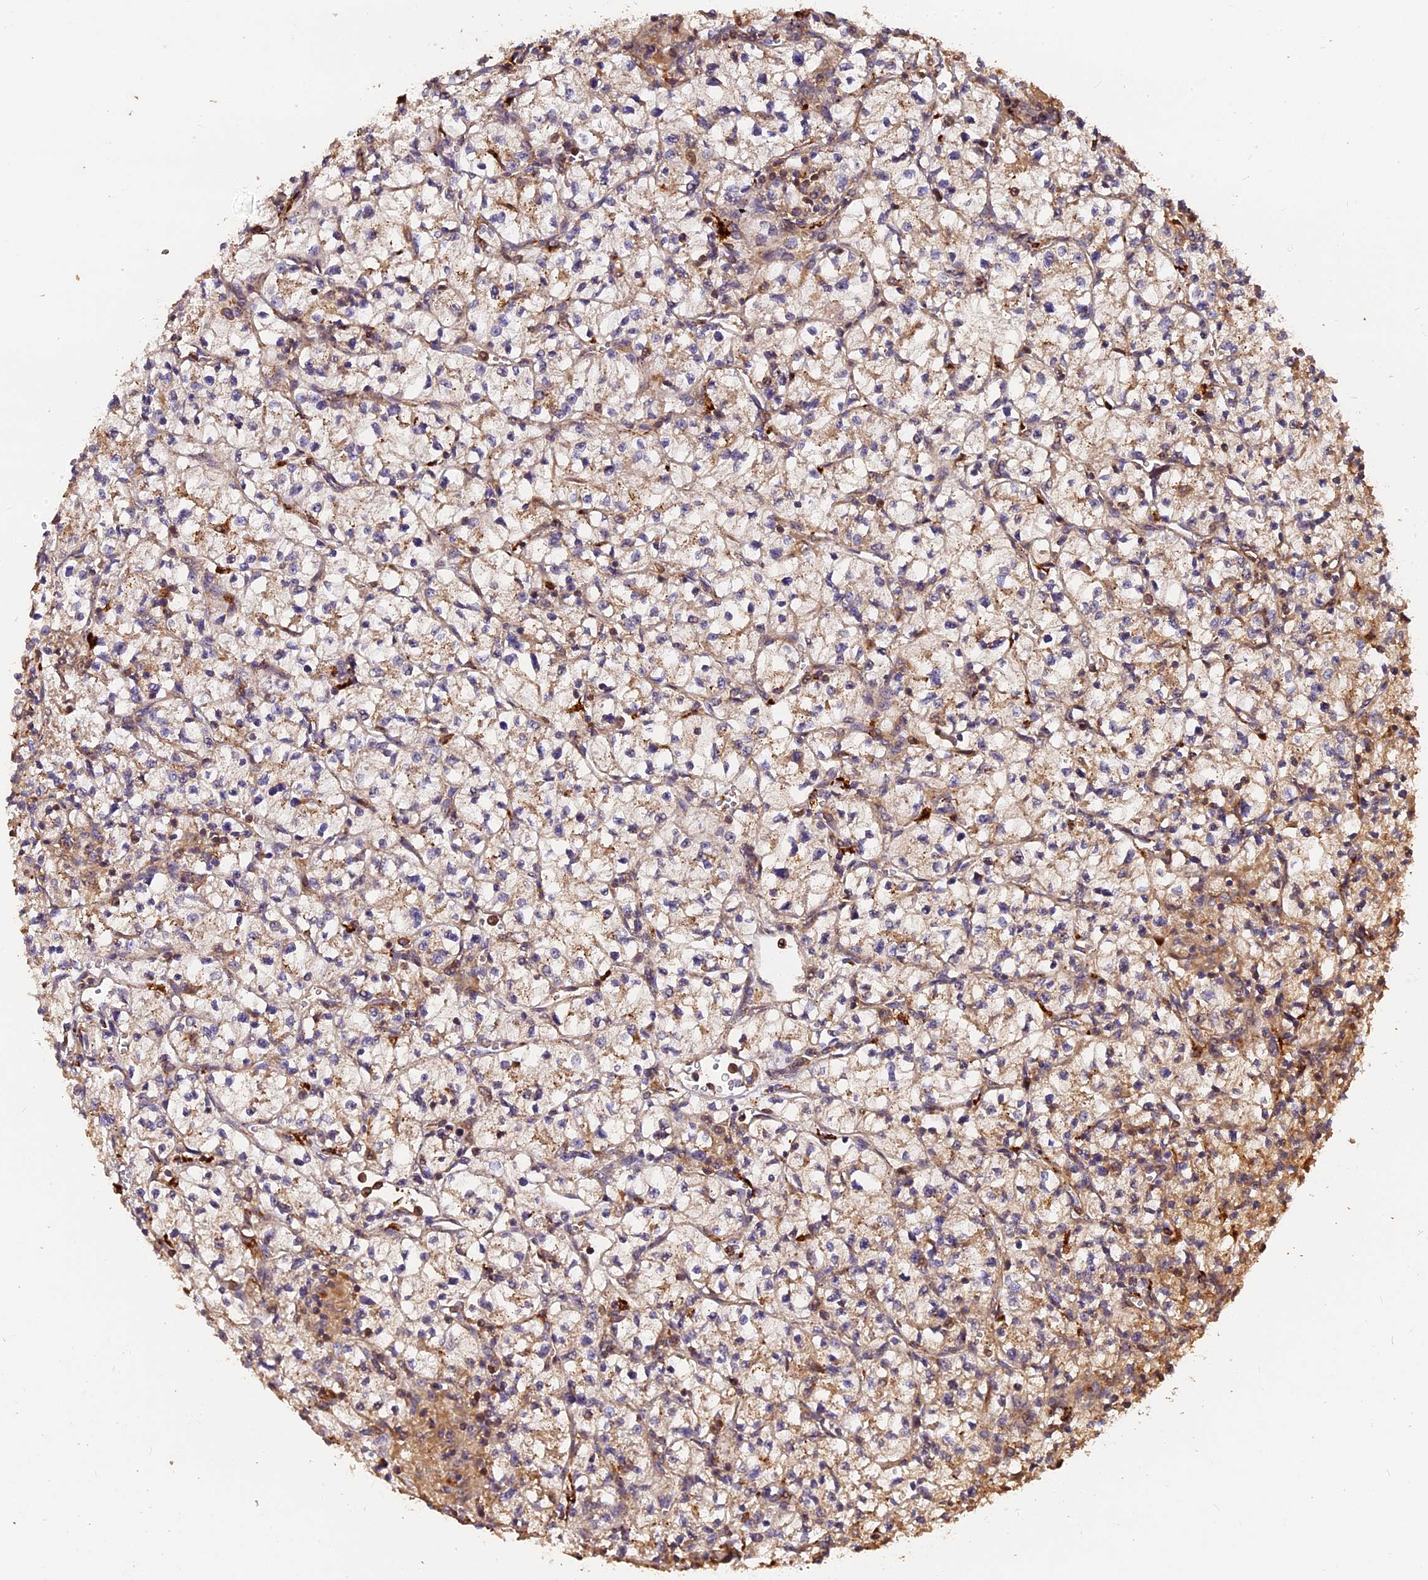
{"staining": {"intensity": "weak", "quantity": ">75%", "location": "cytoplasmic/membranous"}, "tissue": "renal cancer", "cell_type": "Tumor cells", "image_type": "cancer", "snomed": [{"axis": "morphology", "description": "Adenocarcinoma, NOS"}, {"axis": "topography", "description": "Kidney"}], "caption": "A low amount of weak cytoplasmic/membranous positivity is appreciated in approximately >75% of tumor cells in adenocarcinoma (renal) tissue.", "gene": "MMP15", "patient": {"sex": "female", "age": 64}}